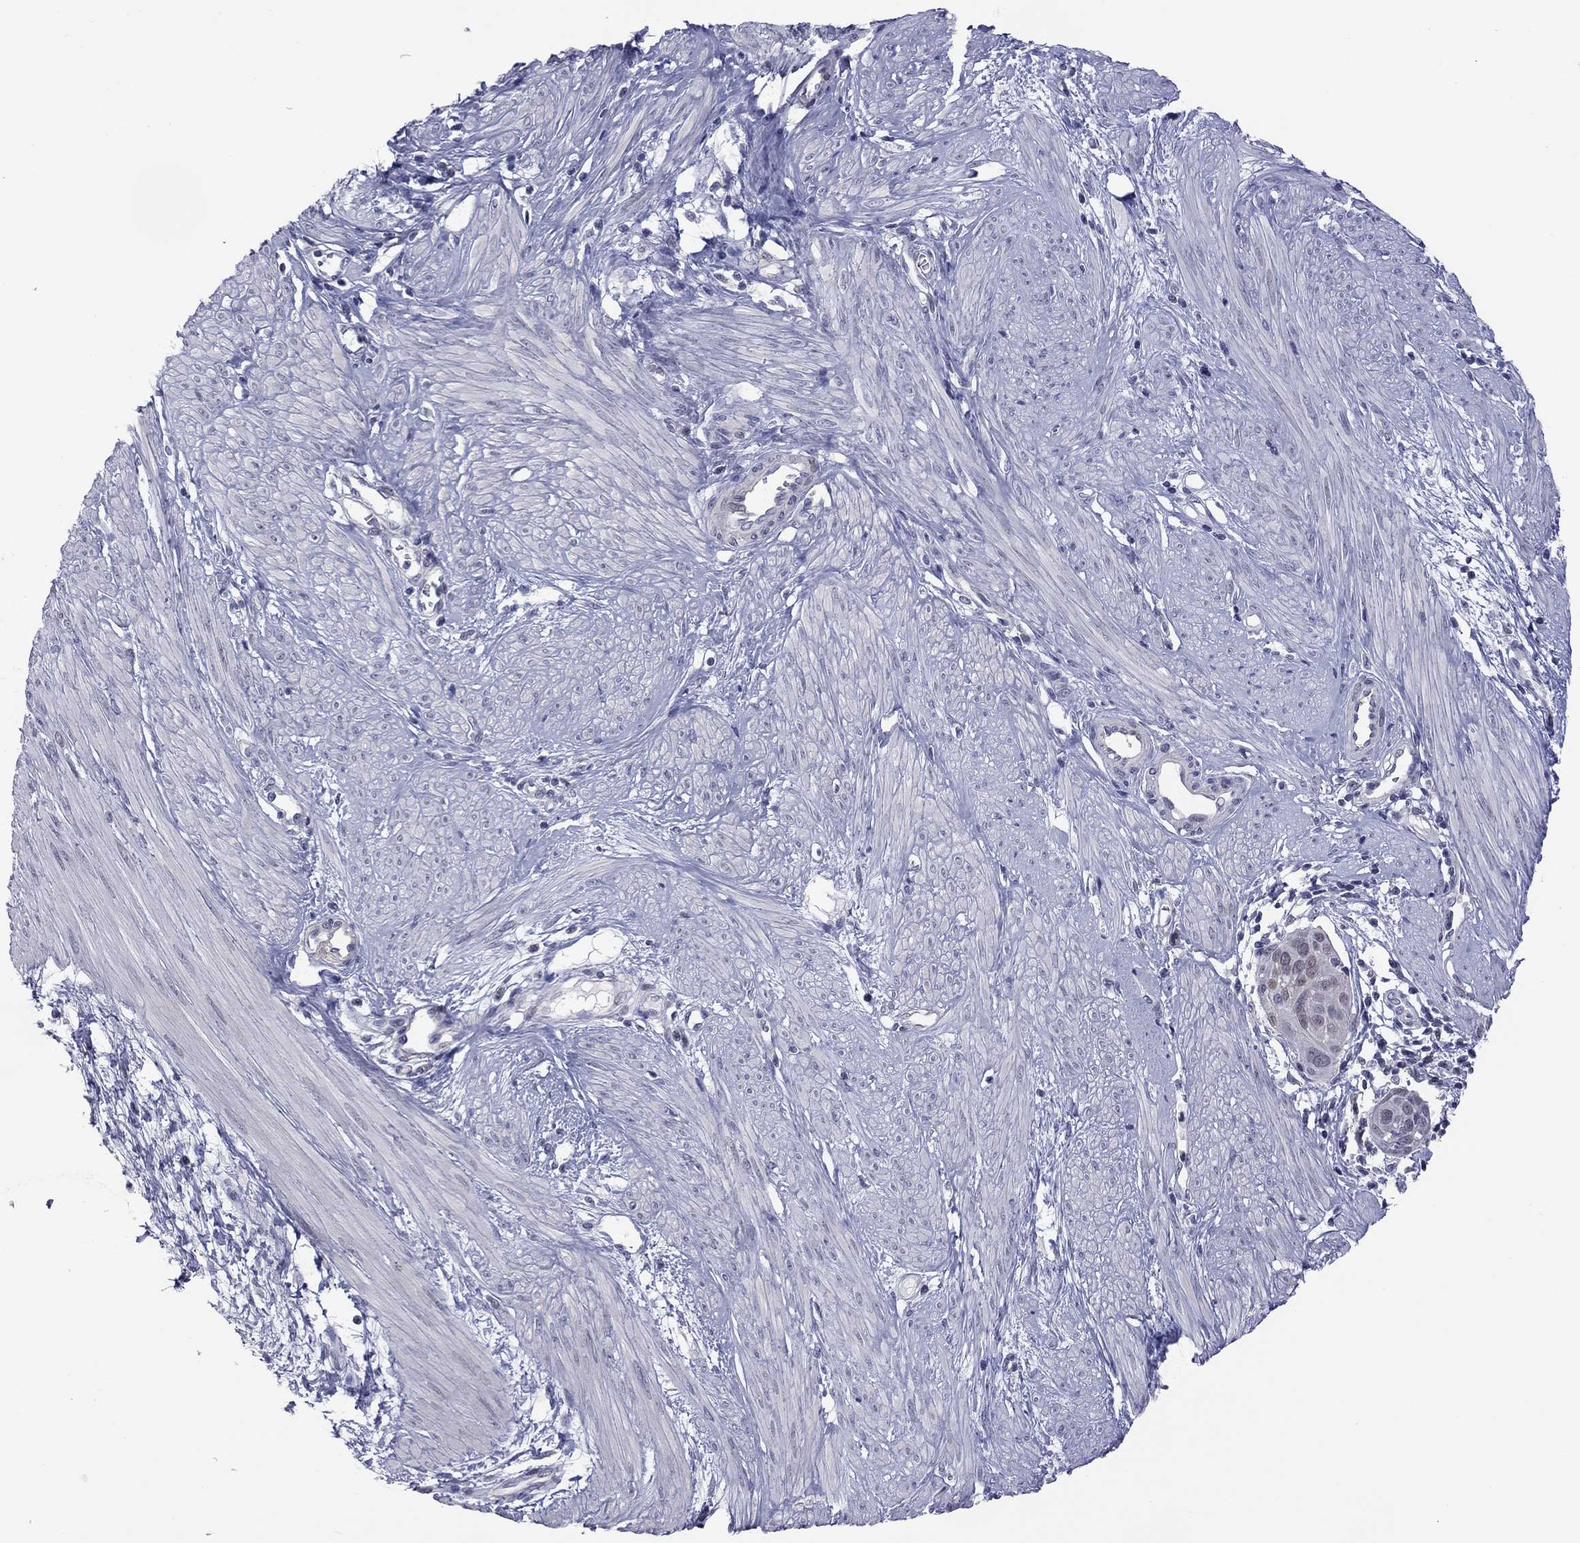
{"staining": {"intensity": "negative", "quantity": "none", "location": "none"}, "tissue": "cervical cancer", "cell_type": "Tumor cells", "image_type": "cancer", "snomed": [{"axis": "morphology", "description": "Squamous cell carcinoma, NOS"}, {"axis": "topography", "description": "Cervix"}], "caption": "Tumor cells show no significant protein expression in squamous cell carcinoma (cervical).", "gene": "POU5F2", "patient": {"sex": "female", "age": 39}}